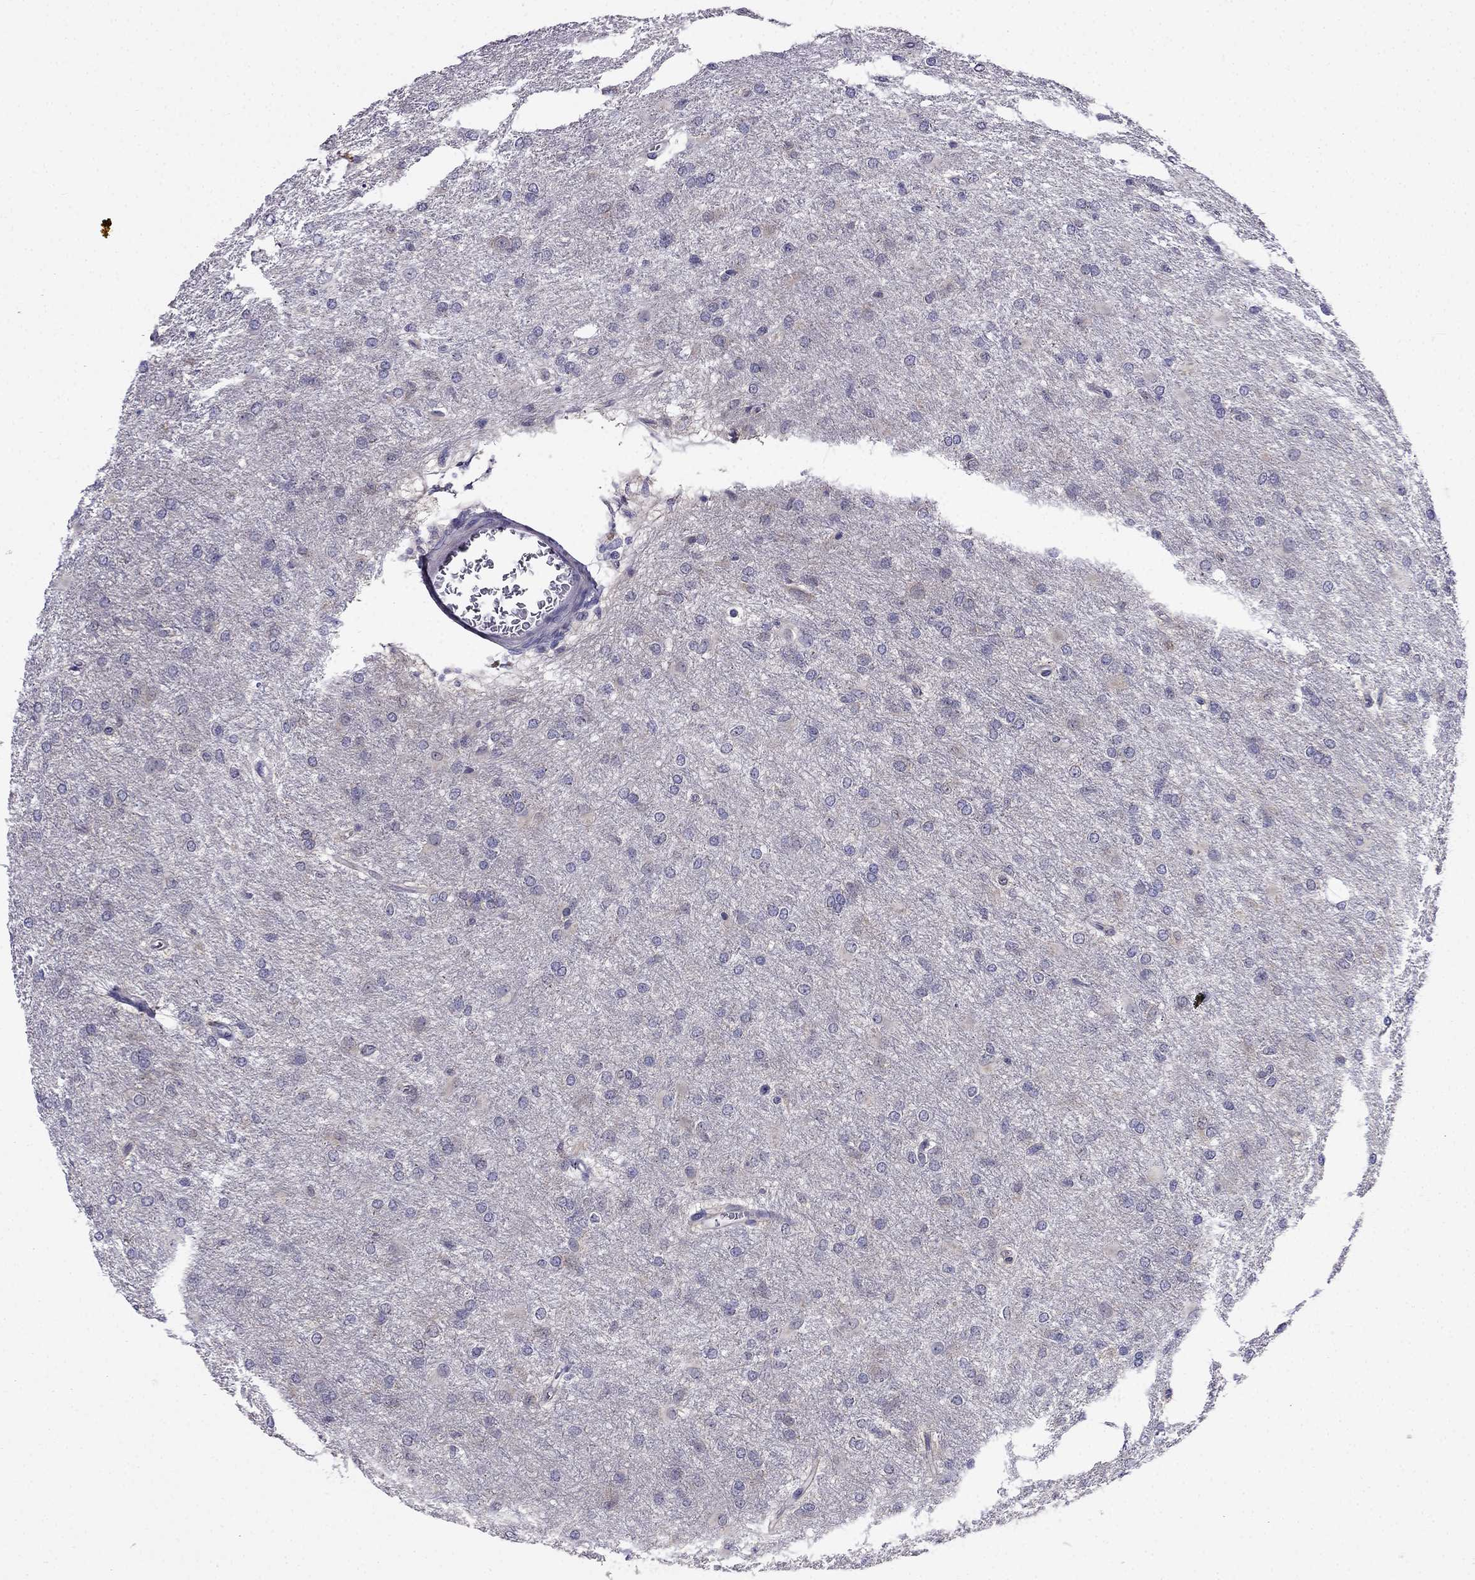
{"staining": {"intensity": "negative", "quantity": "none", "location": "none"}, "tissue": "glioma", "cell_type": "Tumor cells", "image_type": "cancer", "snomed": [{"axis": "morphology", "description": "Glioma, malignant, High grade"}, {"axis": "topography", "description": "Brain"}], "caption": "A photomicrograph of glioma stained for a protein shows no brown staining in tumor cells.", "gene": "SCNN1D", "patient": {"sex": "male", "age": 68}}